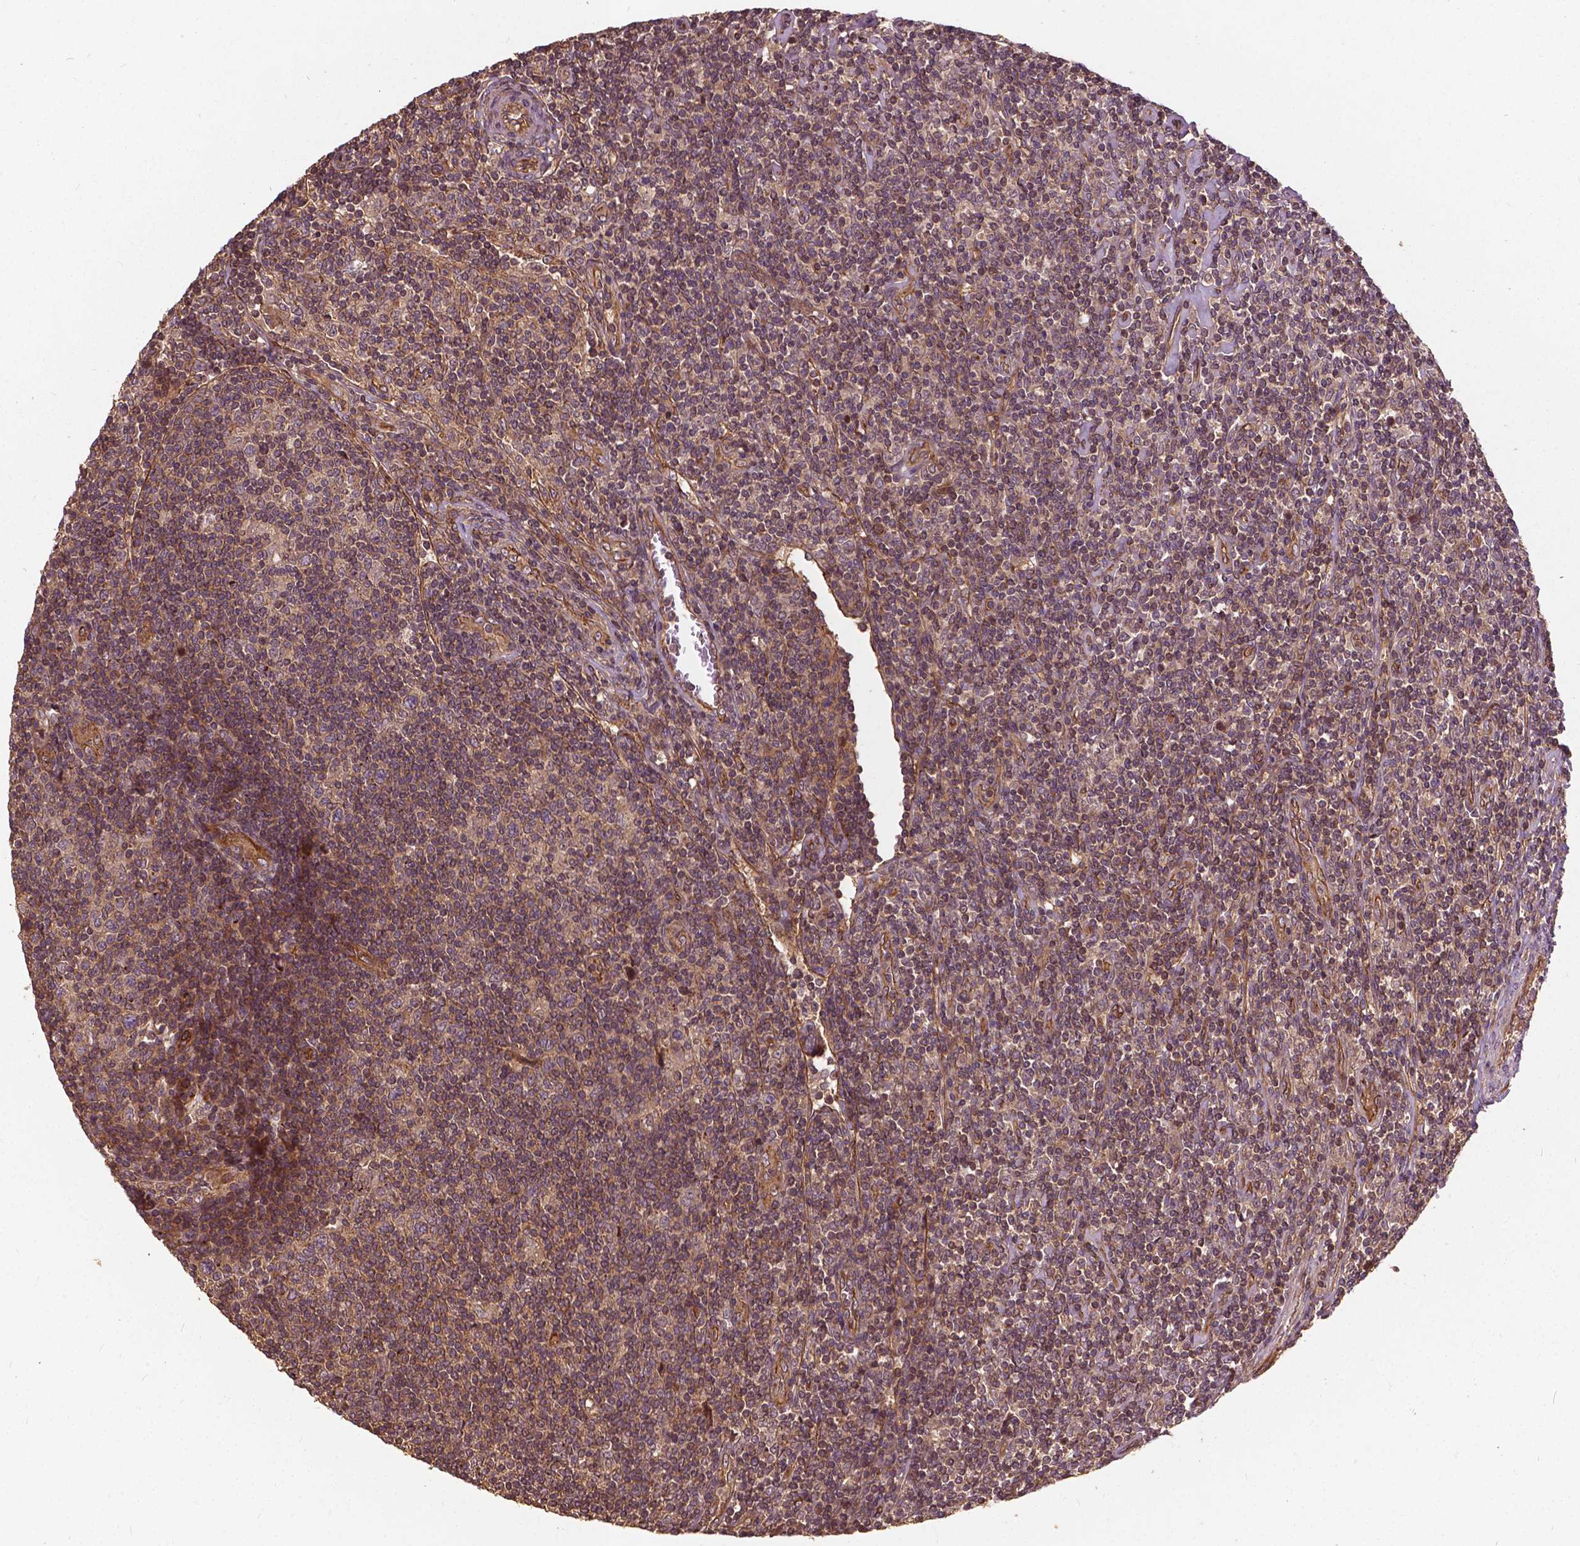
{"staining": {"intensity": "negative", "quantity": "none", "location": "none"}, "tissue": "lymphoma", "cell_type": "Tumor cells", "image_type": "cancer", "snomed": [{"axis": "morphology", "description": "Hodgkin's disease, NOS"}, {"axis": "topography", "description": "Lymph node"}], "caption": "An image of human lymphoma is negative for staining in tumor cells.", "gene": "UBXN2A", "patient": {"sex": "male", "age": 40}}